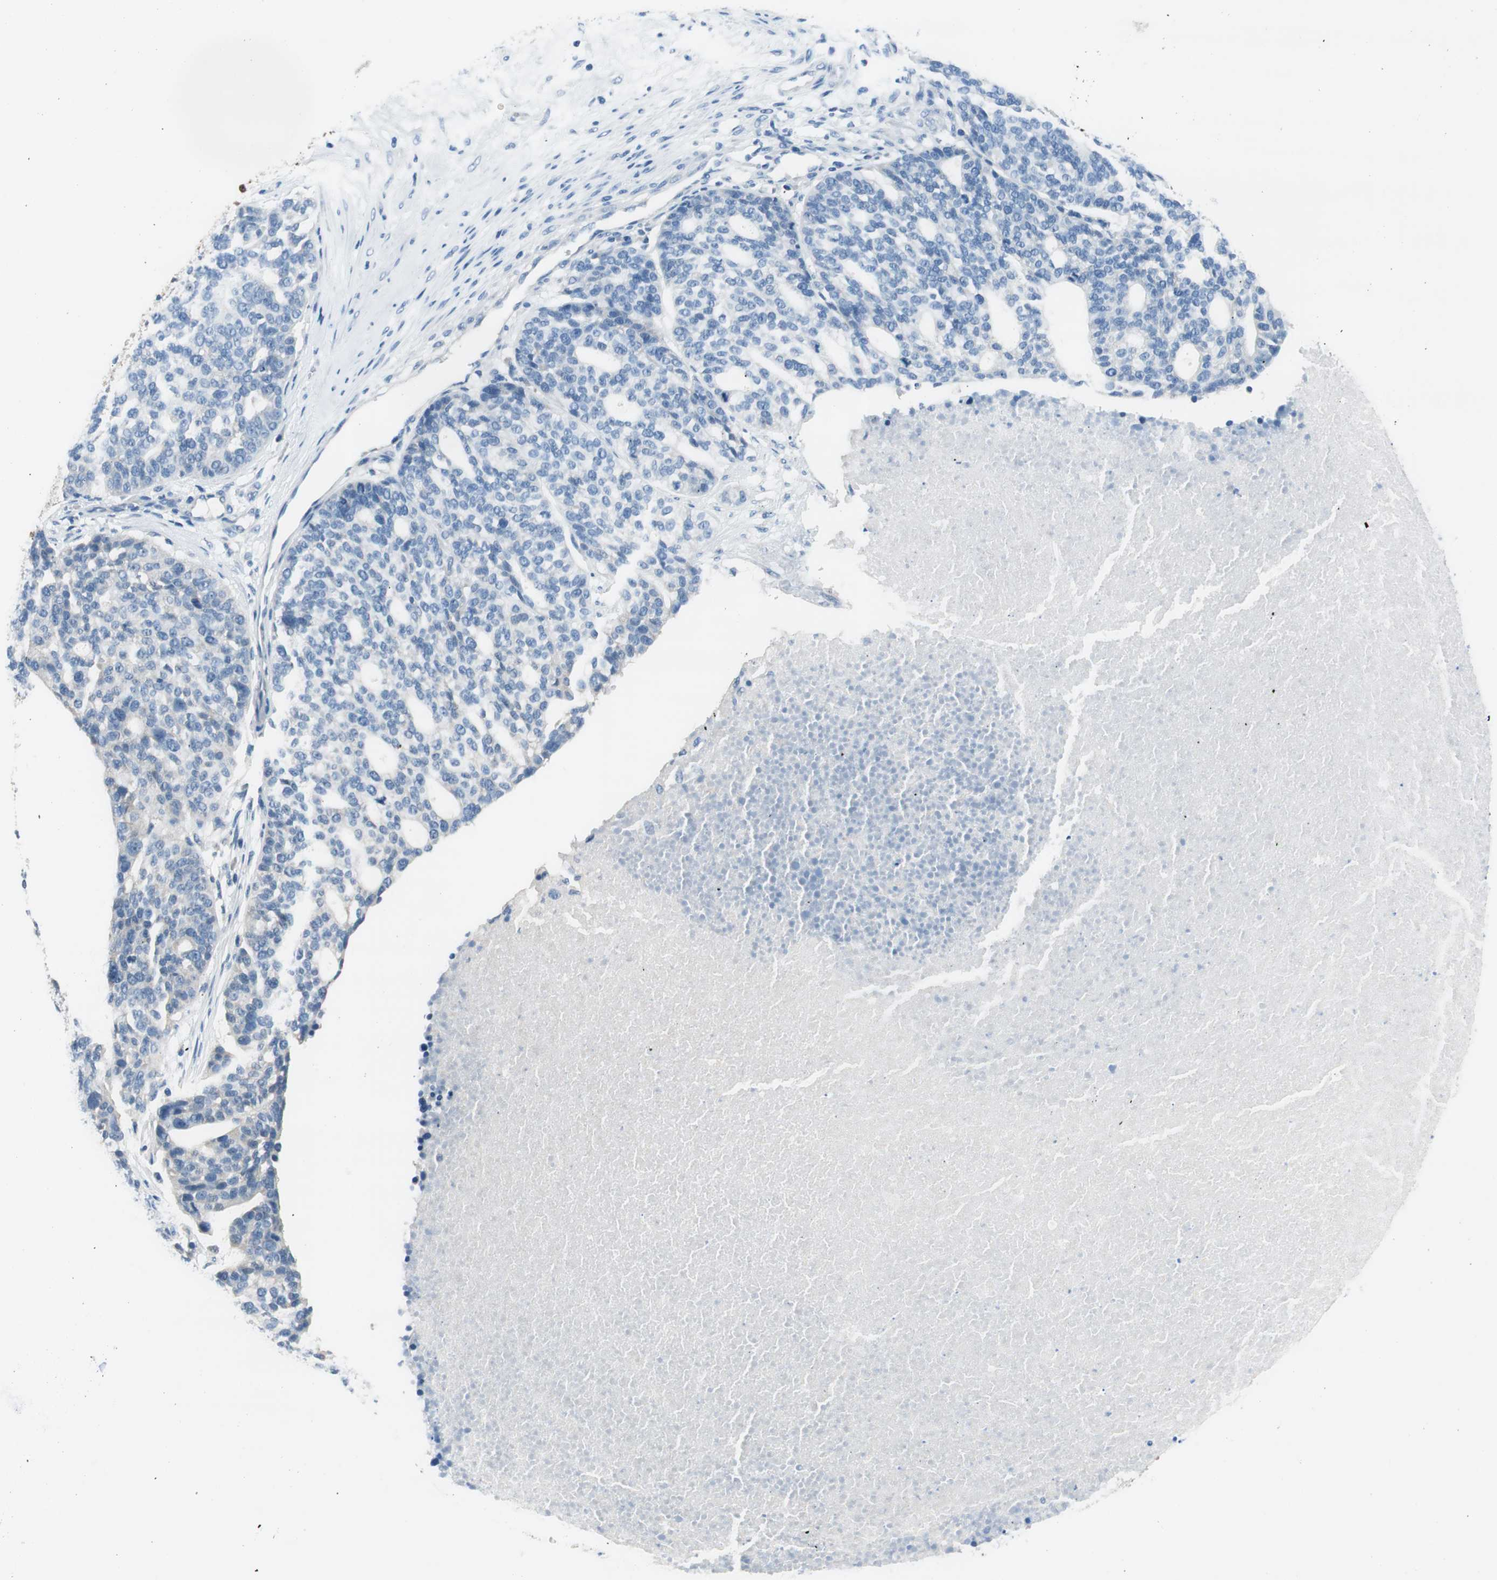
{"staining": {"intensity": "negative", "quantity": "none", "location": "none"}, "tissue": "ovarian cancer", "cell_type": "Tumor cells", "image_type": "cancer", "snomed": [{"axis": "morphology", "description": "Cystadenocarcinoma, serous, NOS"}, {"axis": "topography", "description": "Ovary"}], "caption": "An image of human serous cystadenocarcinoma (ovarian) is negative for staining in tumor cells. (DAB (3,3'-diaminobenzidine) immunohistochemistry with hematoxylin counter stain).", "gene": "EVA1A", "patient": {"sex": "female", "age": 59}}